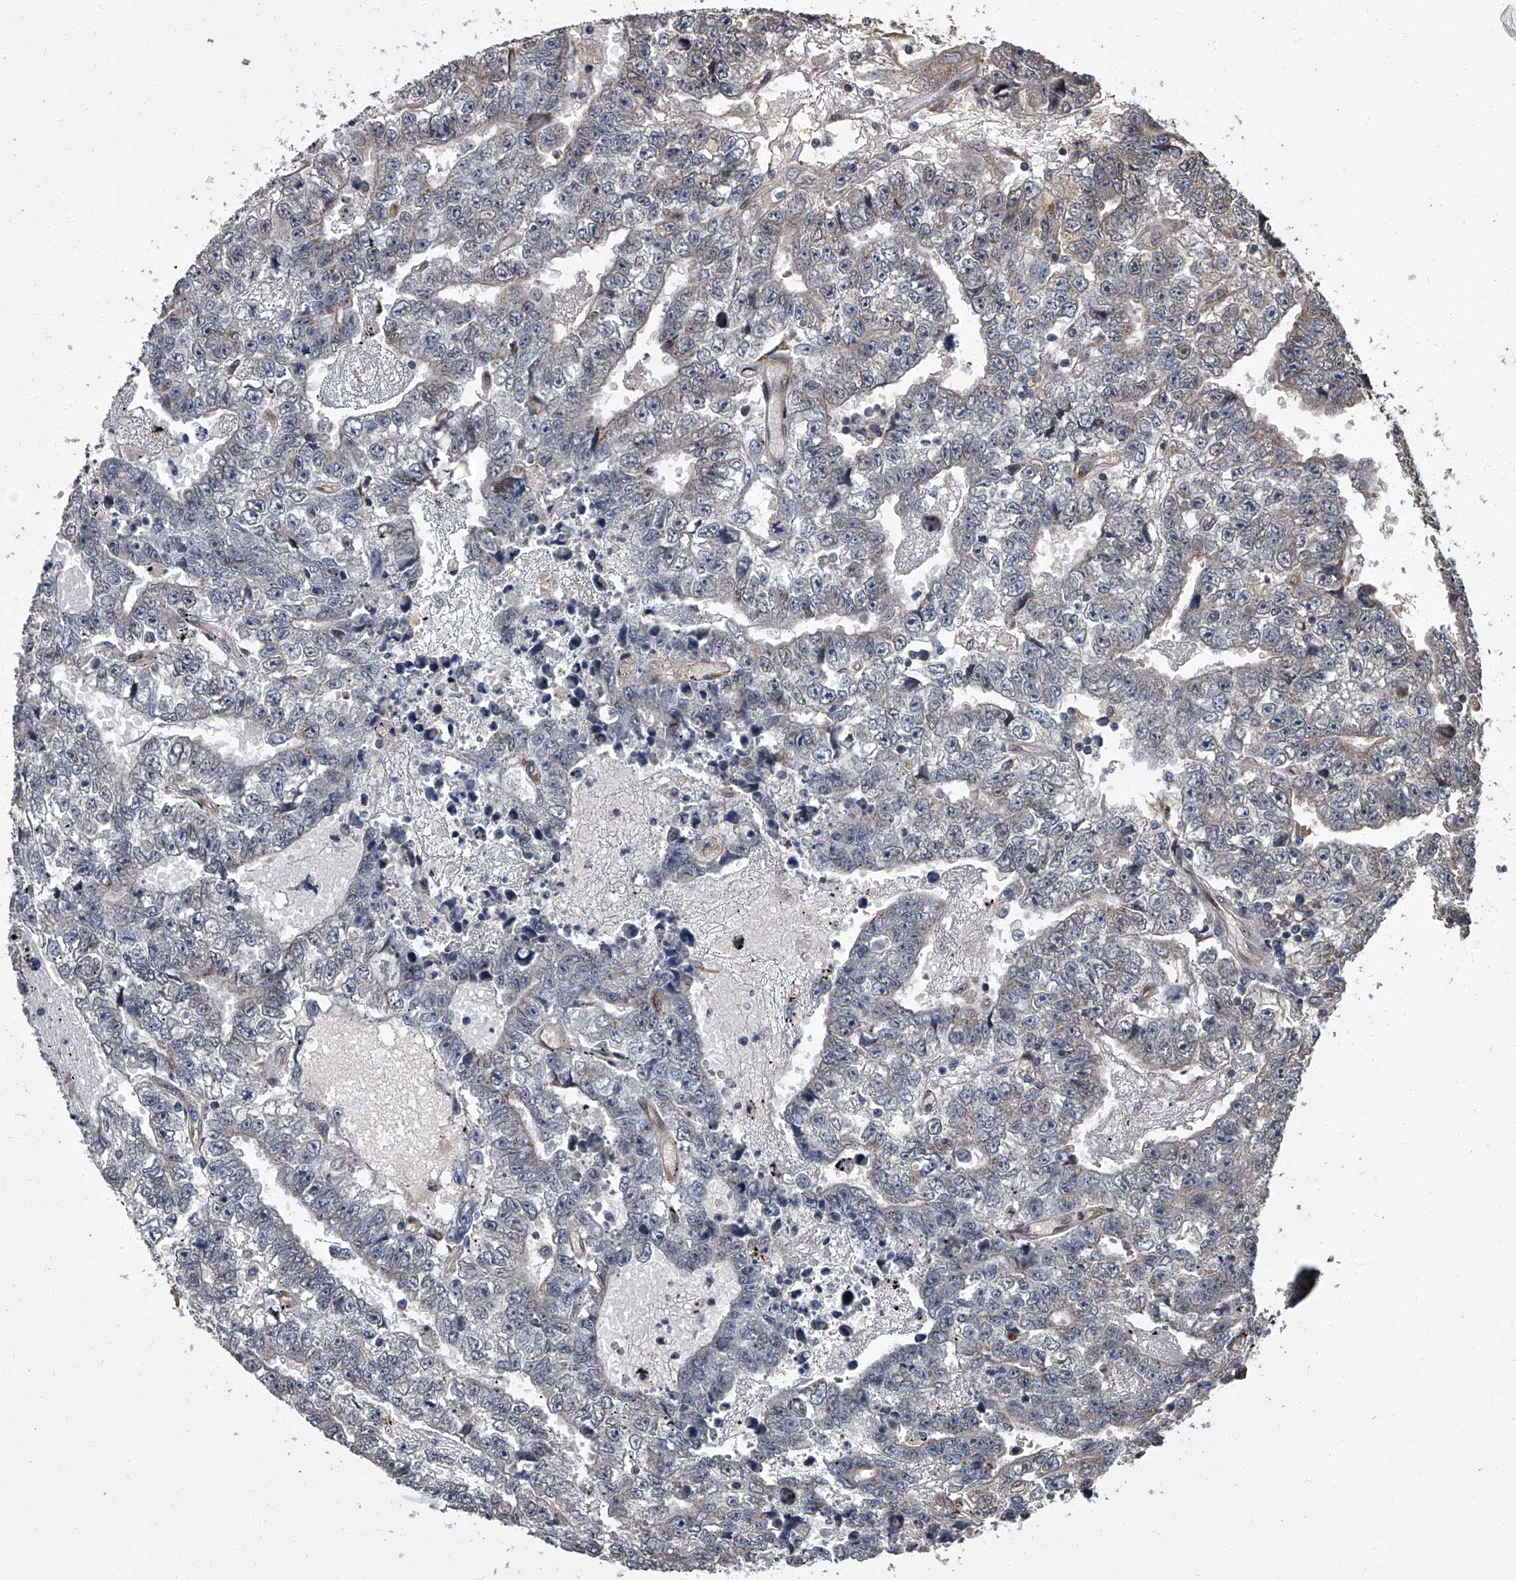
{"staining": {"intensity": "negative", "quantity": "none", "location": "none"}, "tissue": "testis cancer", "cell_type": "Tumor cells", "image_type": "cancer", "snomed": [{"axis": "morphology", "description": "Carcinoma, Embryonal, NOS"}, {"axis": "topography", "description": "Testis"}], "caption": "DAB immunohistochemical staining of testis cancer shows no significant staining in tumor cells. (DAB immunohistochemistry (IHC) with hematoxylin counter stain).", "gene": "LRRC8C", "patient": {"sex": "male", "age": 25}}